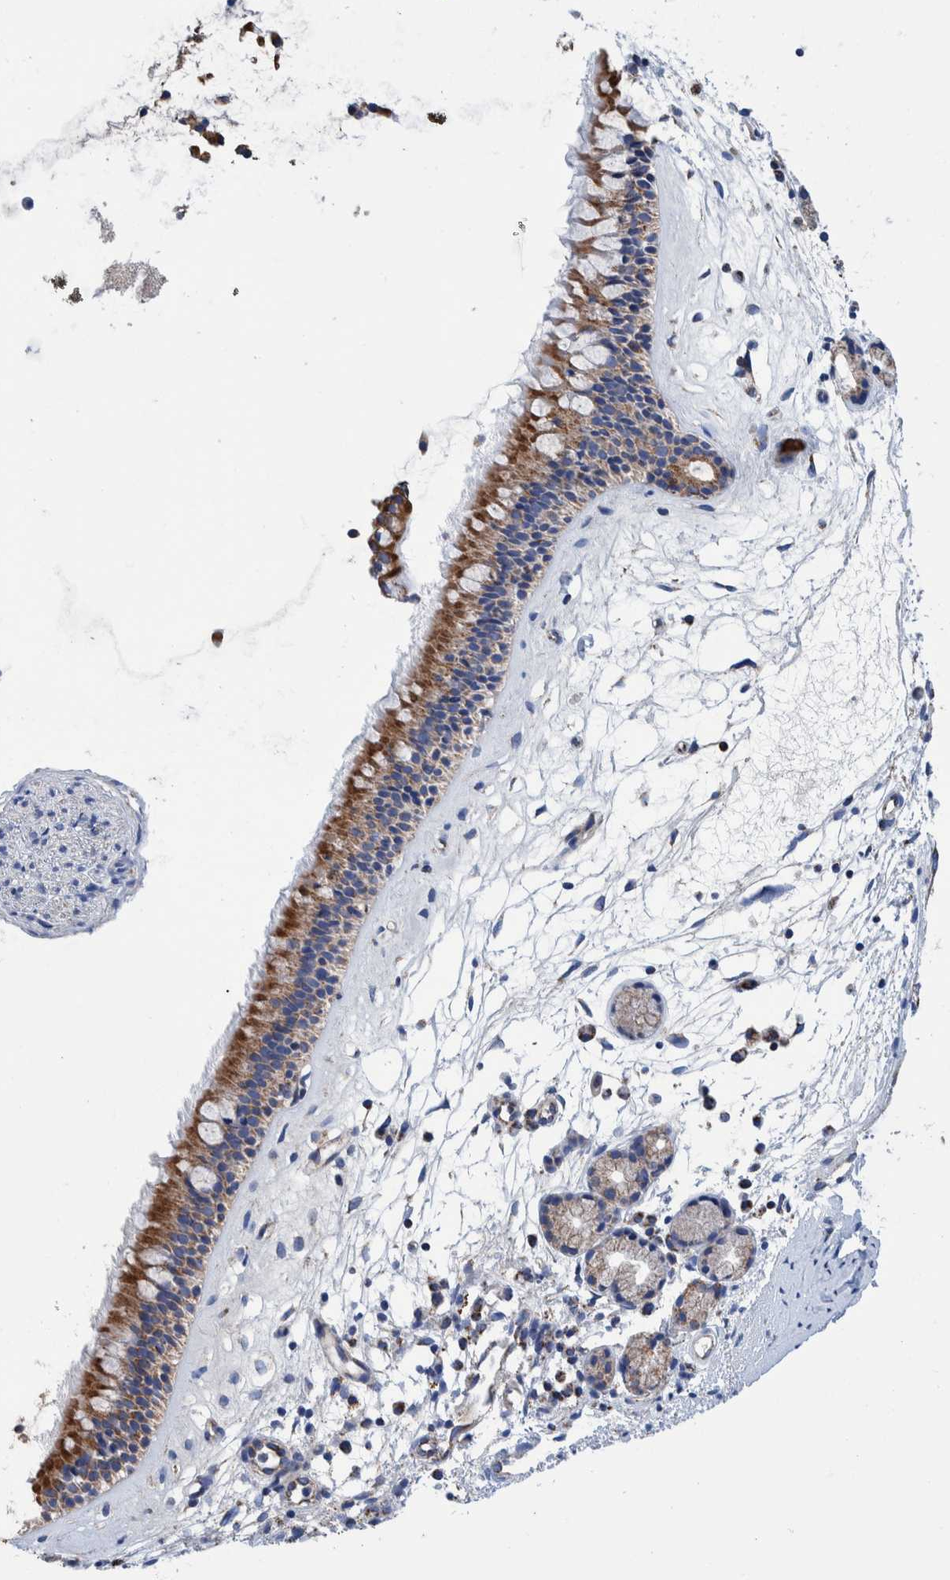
{"staining": {"intensity": "moderate", "quantity": ">75%", "location": "cytoplasmic/membranous"}, "tissue": "nasopharynx", "cell_type": "Respiratory epithelial cells", "image_type": "normal", "snomed": [{"axis": "morphology", "description": "Normal tissue, NOS"}, {"axis": "topography", "description": "Nasopharynx"}], "caption": "Unremarkable nasopharynx reveals moderate cytoplasmic/membranous staining in about >75% of respiratory epithelial cells.", "gene": "DECR1", "patient": {"sex": "female", "age": 42}}